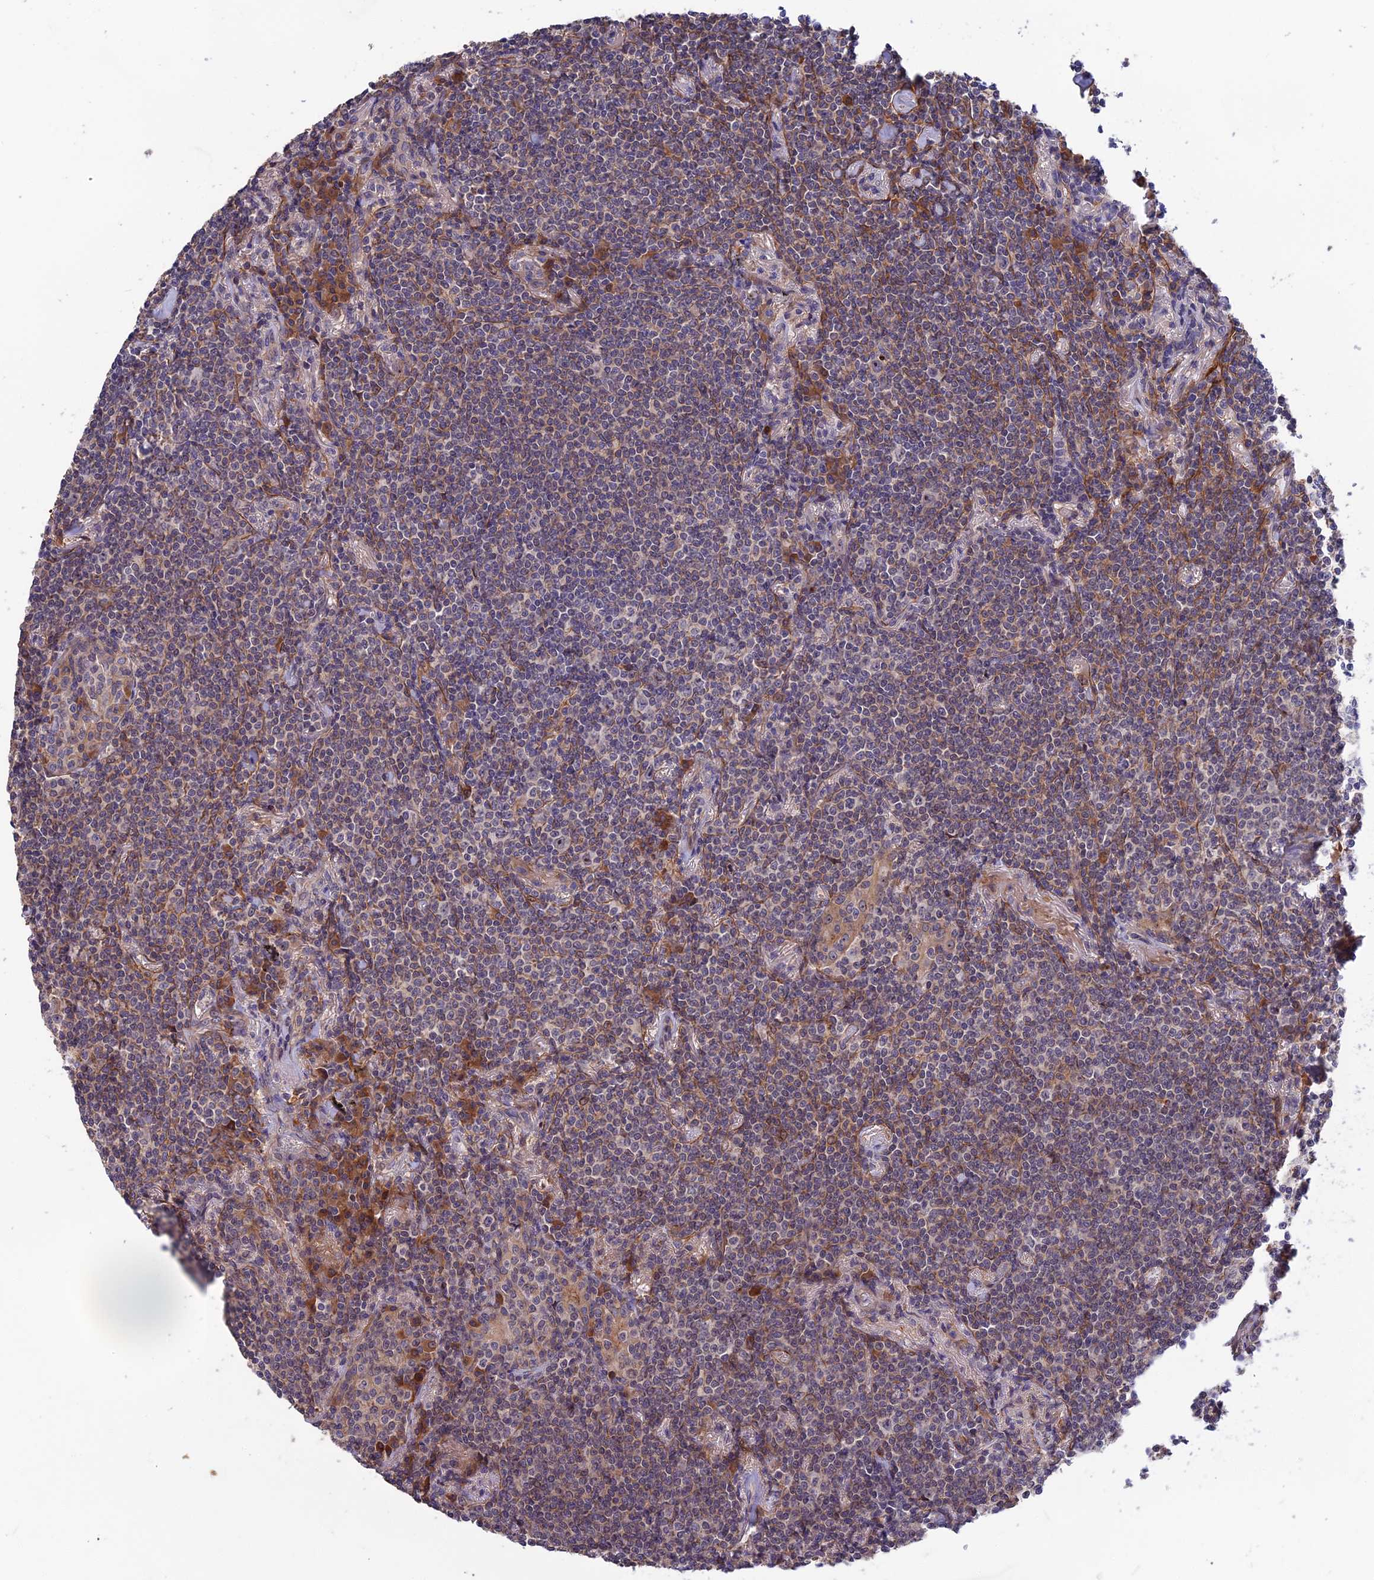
{"staining": {"intensity": "weak", "quantity": "<25%", "location": "cytoplasmic/membranous"}, "tissue": "lymphoma", "cell_type": "Tumor cells", "image_type": "cancer", "snomed": [{"axis": "morphology", "description": "Malignant lymphoma, non-Hodgkin's type, Low grade"}, {"axis": "topography", "description": "Lung"}], "caption": "IHC photomicrograph of human lymphoma stained for a protein (brown), which displays no expression in tumor cells.", "gene": "CRACD", "patient": {"sex": "female", "age": 71}}